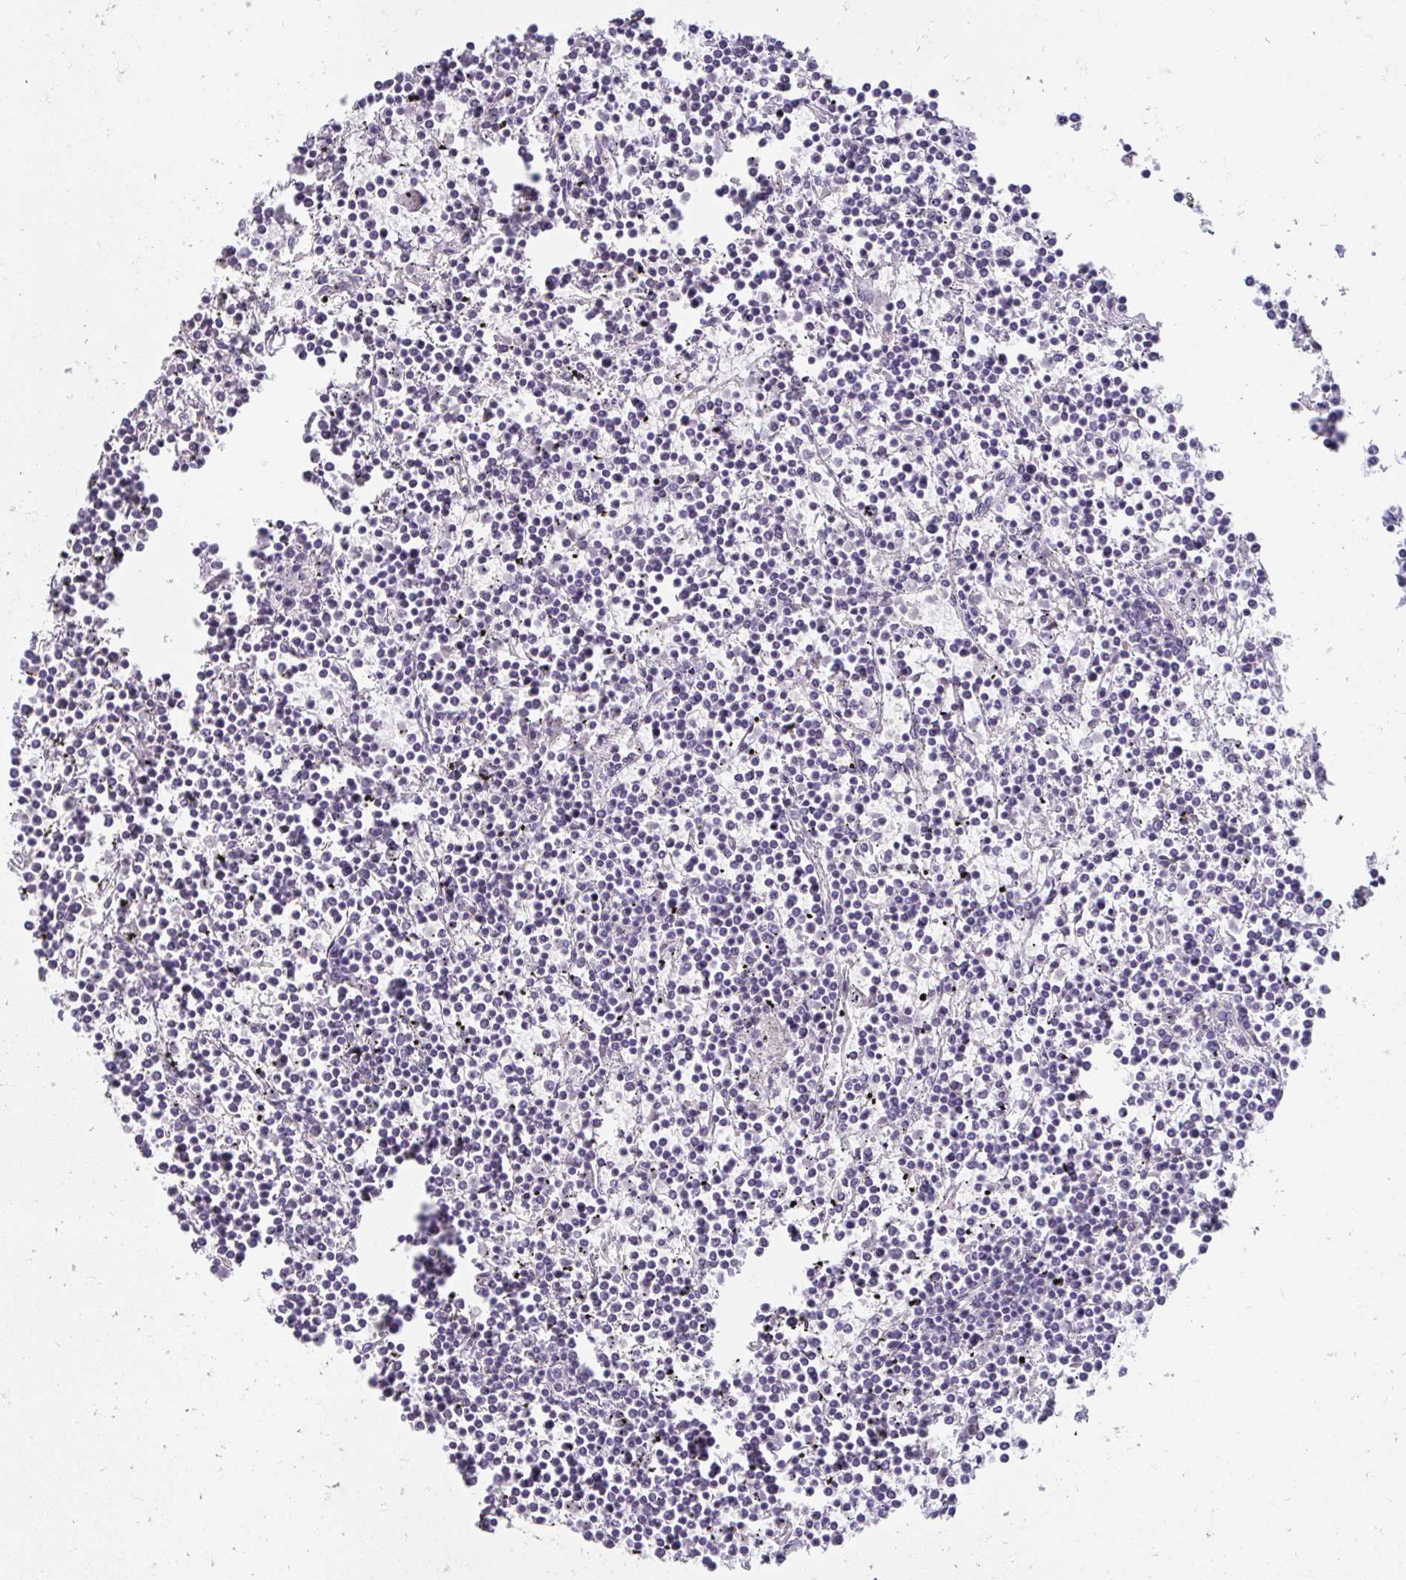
{"staining": {"intensity": "negative", "quantity": "none", "location": "none"}, "tissue": "lymphoma", "cell_type": "Tumor cells", "image_type": "cancer", "snomed": [{"axis": "morphology", "description": "Malignant lymphoma, non-Hodgkin's type, Low grade"}, {"axis": "topography", "description": "Spleen"}], "caption": "DAB (3,3'-diaminobenzidine) immunohistochemical staining of low-grade malignant lymphoma, non-Hodgkin's type displays no significant positivity in tumor cells. (DAB IHC visualized using brightfield microscopy, high magnification).", "gene": "NUP133", "patient": {"sex": "female", "age": 19}}